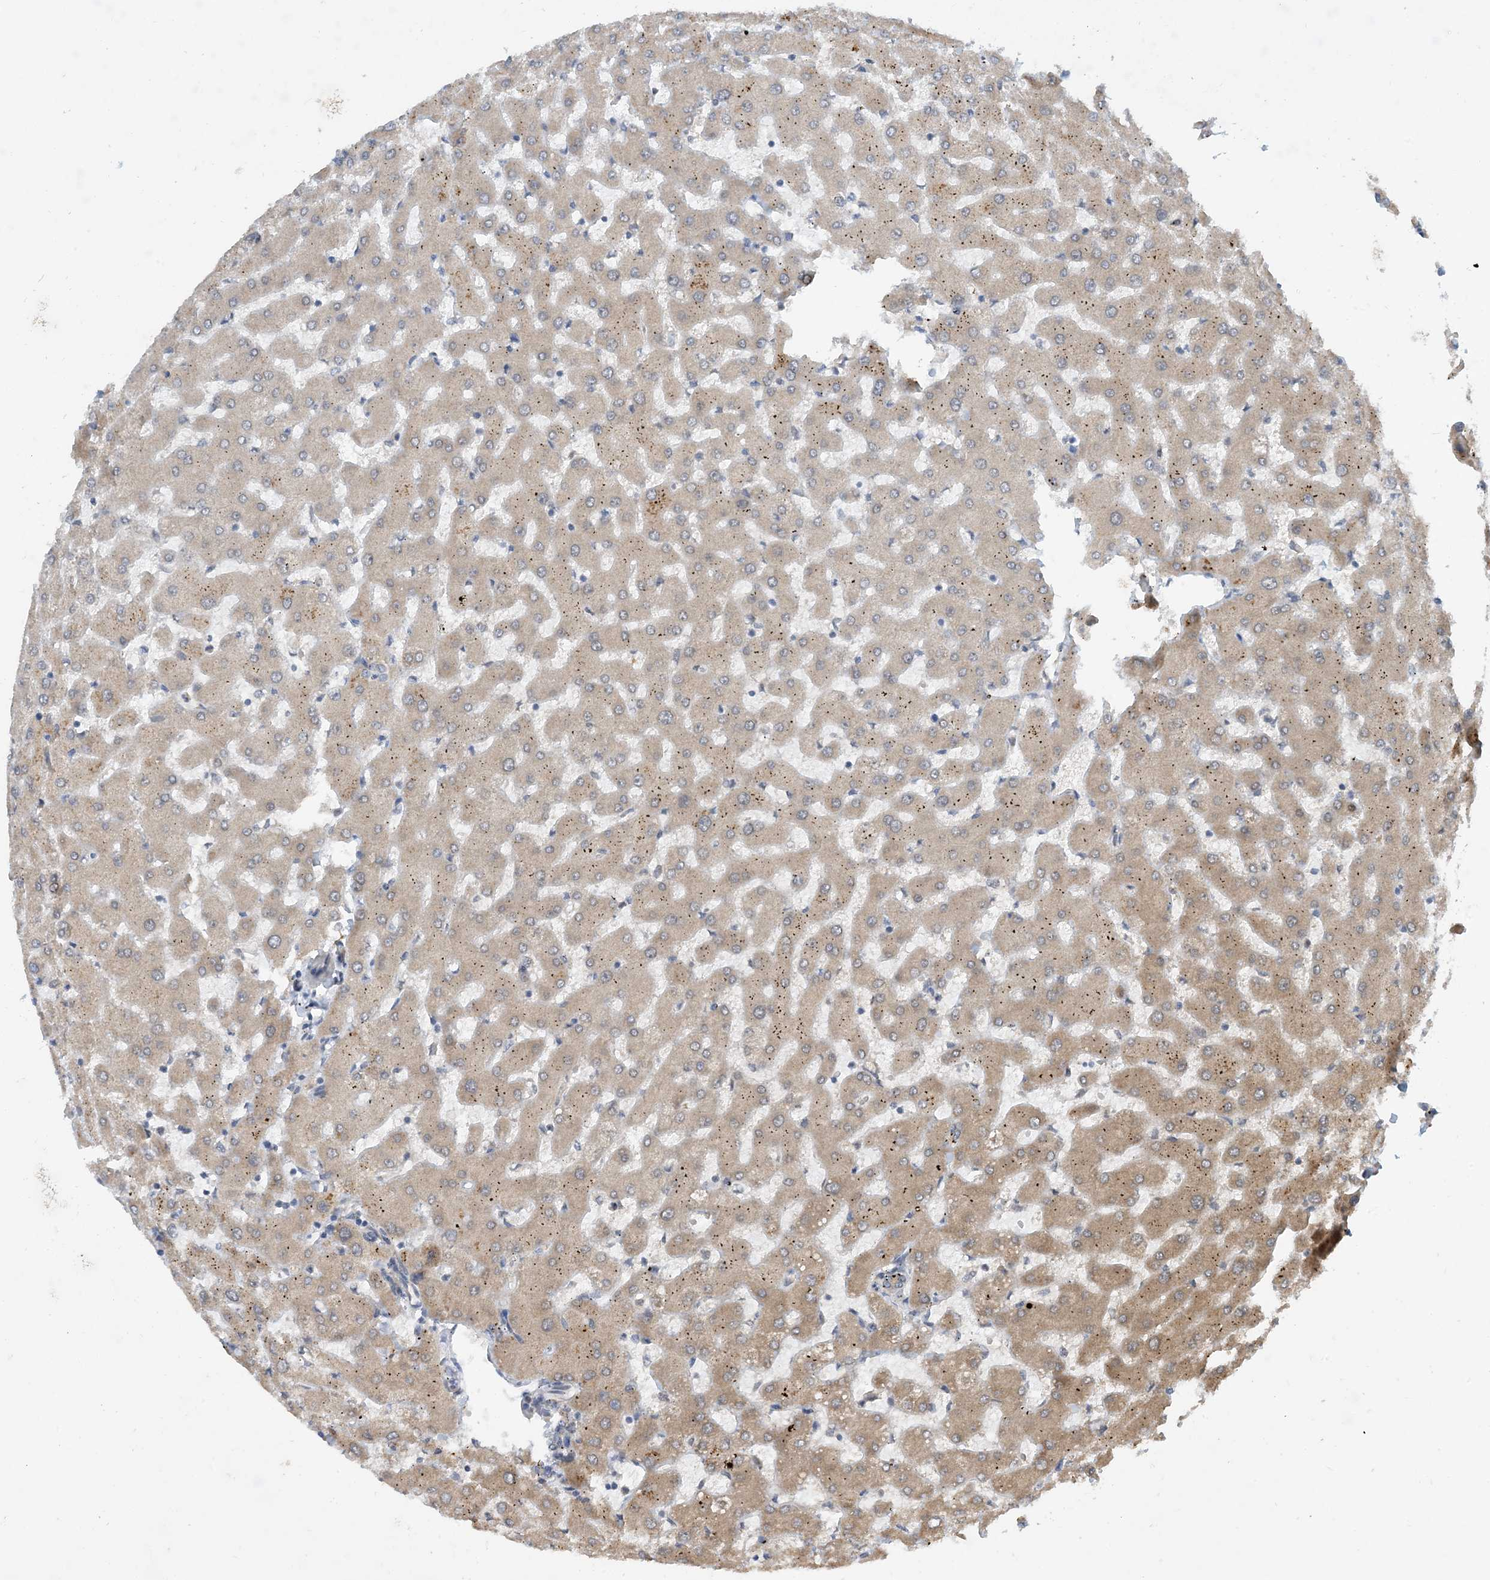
{"staining": {"intensity": "weak", "quantity": "25%-75%", "location": "cytoplasmic/membranous"}, "tissue": "liver", "cell_type": "Cholangiocytes", "image_type": "normal", "snomed": [{"axis": "morphology", "description": "Normal tissue, NOS"}, {"axis": "topography", "description": "Liver"}], "caption": "Immunohistochemistry (IHC) of unremarkable human liver demonstrates low levels of weak cytoplasmic/membranous expression in approximately 25%-75% of cholangiocytes. The staining was performed using DAB (3,3'-diaminobenzidine) to visualize the protein expression in brown, while the nuclei were stained in blue with hematoxylin (Magnification: 20x).", "gene": "PHOSPHO2", "patient": {"sex": "female", "age": 63}}